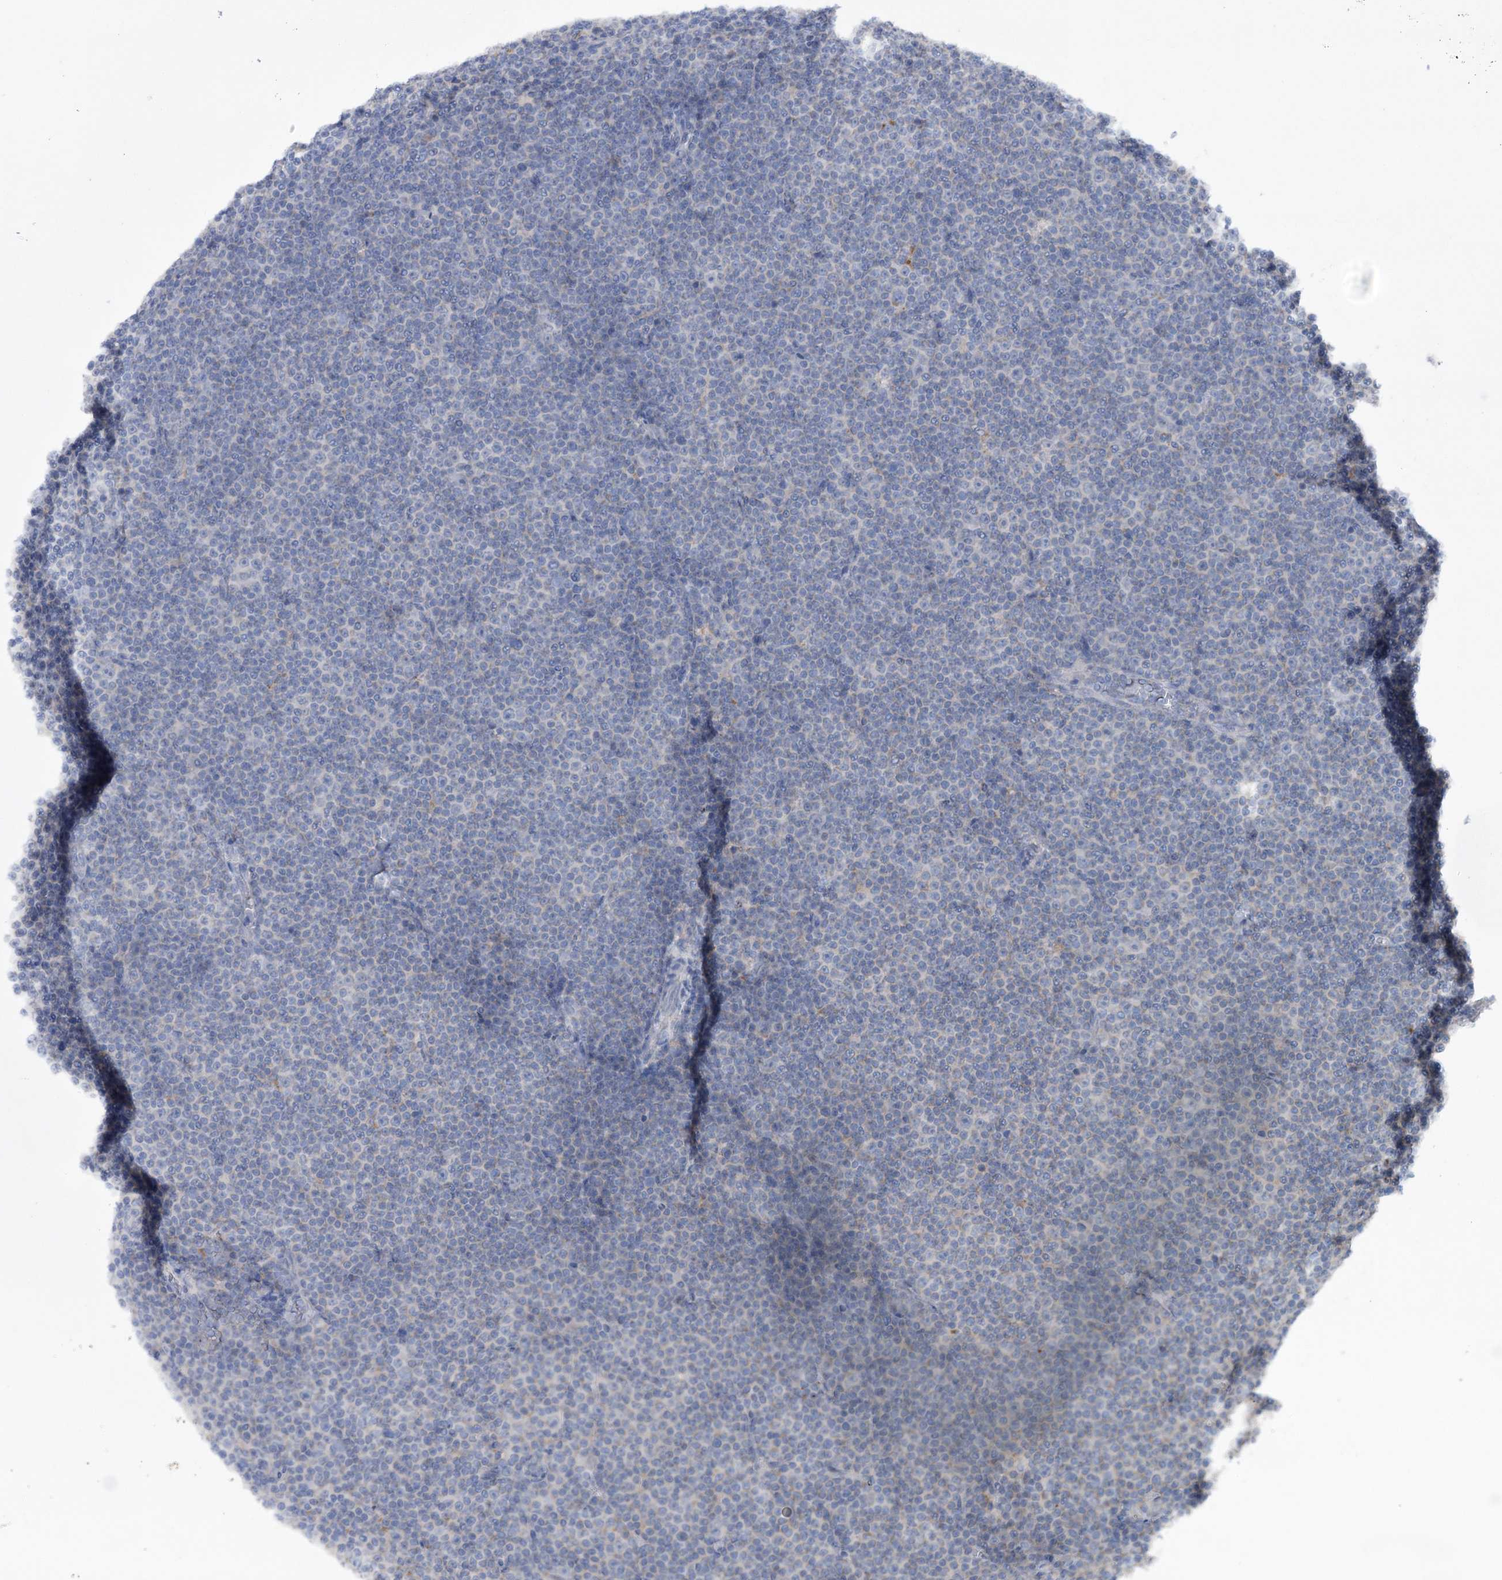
{"staining": {"intensity": "negative", "quantity": "none", "location": "none"}, "tissue": "lymphoma", "cell_type": "Tumor cells", "image_type": "cancer", "snomed": [{"axis": "morphology", "description": "Malignant lymphoma, non-Hodgkin's type, Low grade"}, {"axis": "topography", "description": "Lymph node"}], "caption": "A high-resolution photomicrograph shows immunohistochemistry (IHC) staining of low-grade malignant lymphoma, non-Hodgkin's type, which displays no significant staining in tumor cells.", "gene": "MTCH2", "patient": {"sex": "female", "age": 67}}